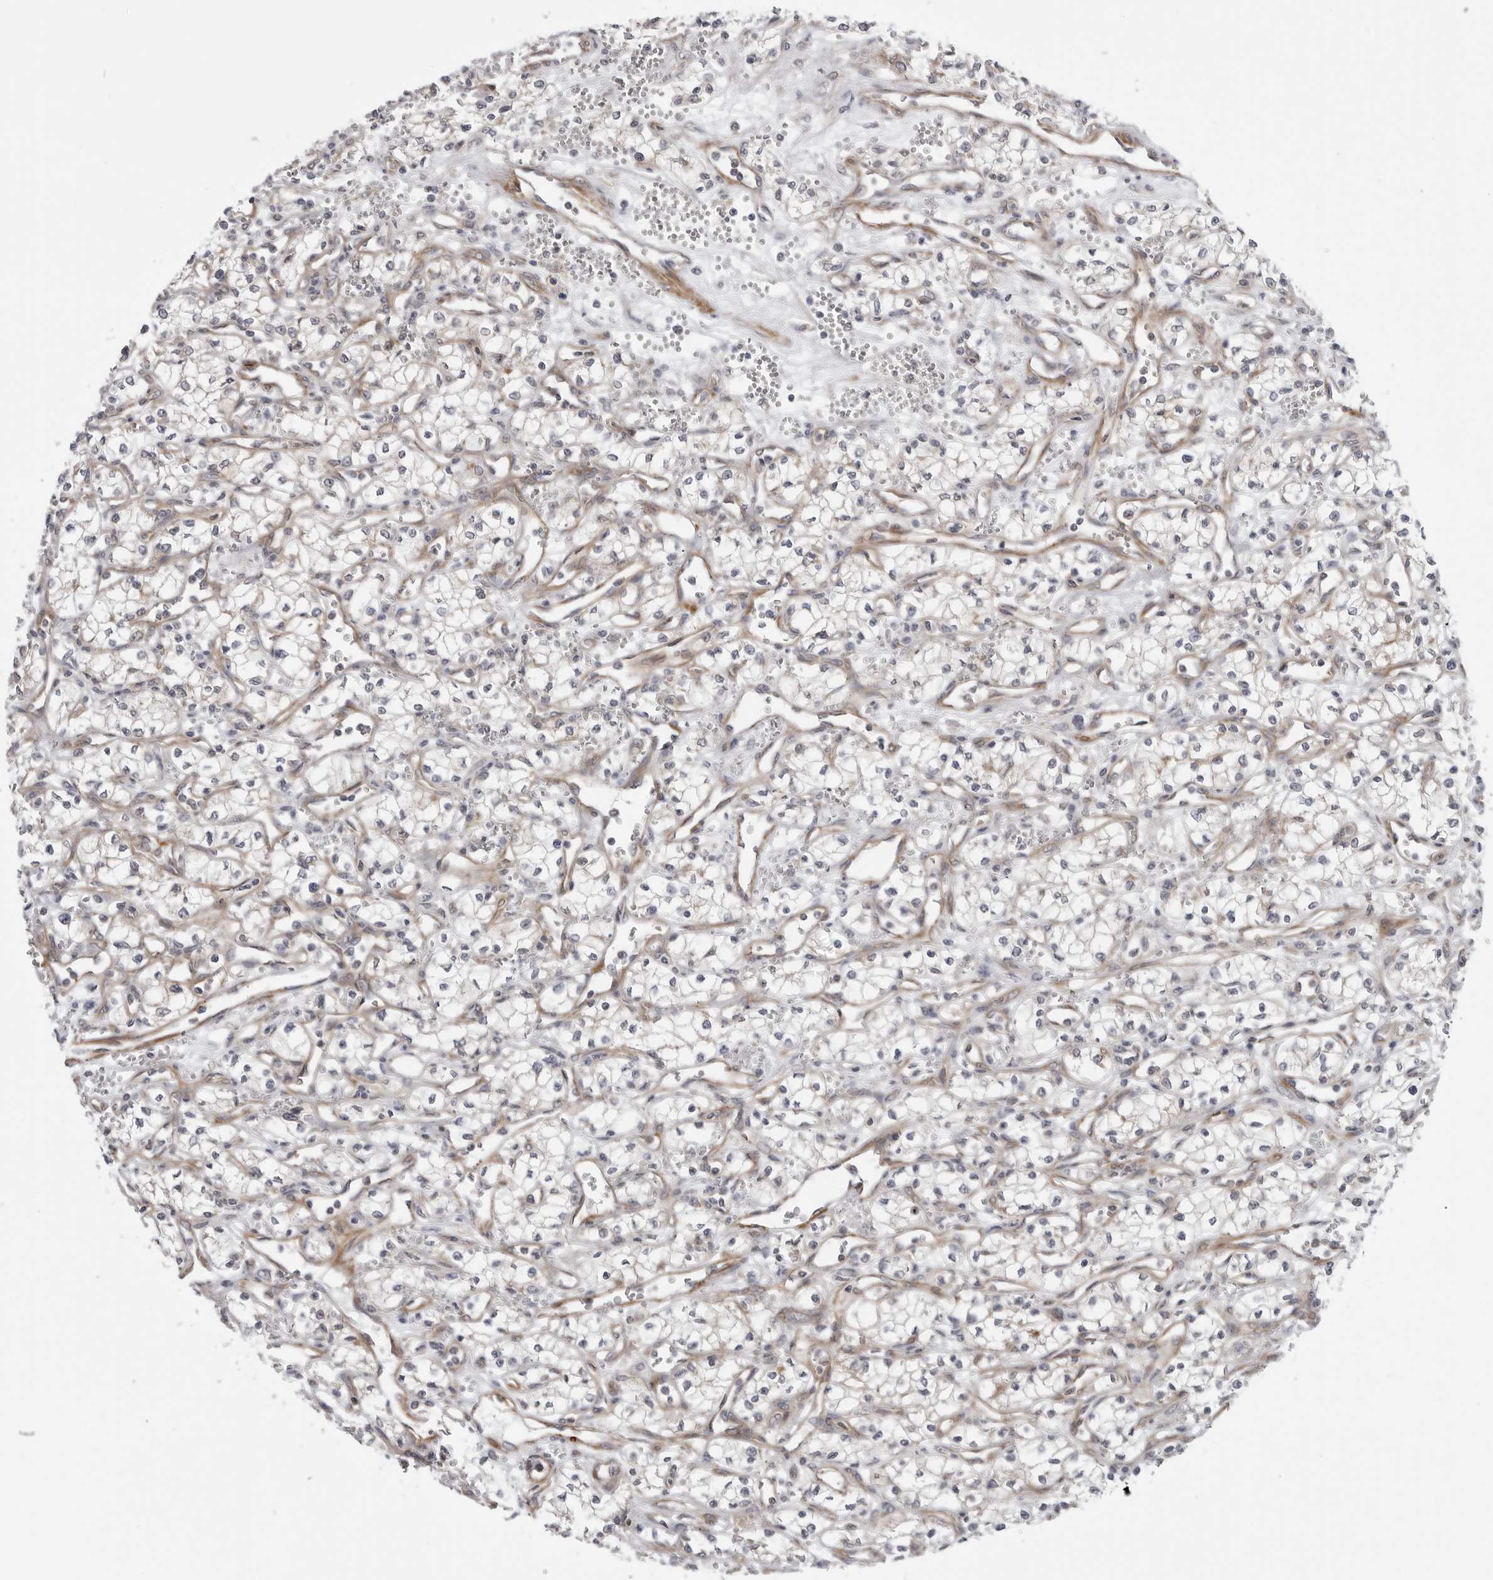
{"staining": {"intensity": "negative", "quantity": "none", "location": "none"}, "tissue": "renal cancer", "cell_type": "Tumor cells", "image_type": "cancer", "snomed": [{"axis": "morphology", "description": "Adenocarcinoma, NOS"}, {"axis": "topography", "description": "Kidney"}], "caption": "DAB immunohistochemical staining of renal adenocarcinoma displays no significant staining in tumor cells.", "gene": "SCP2", "patient": {"sex": "male", "age": 59}}